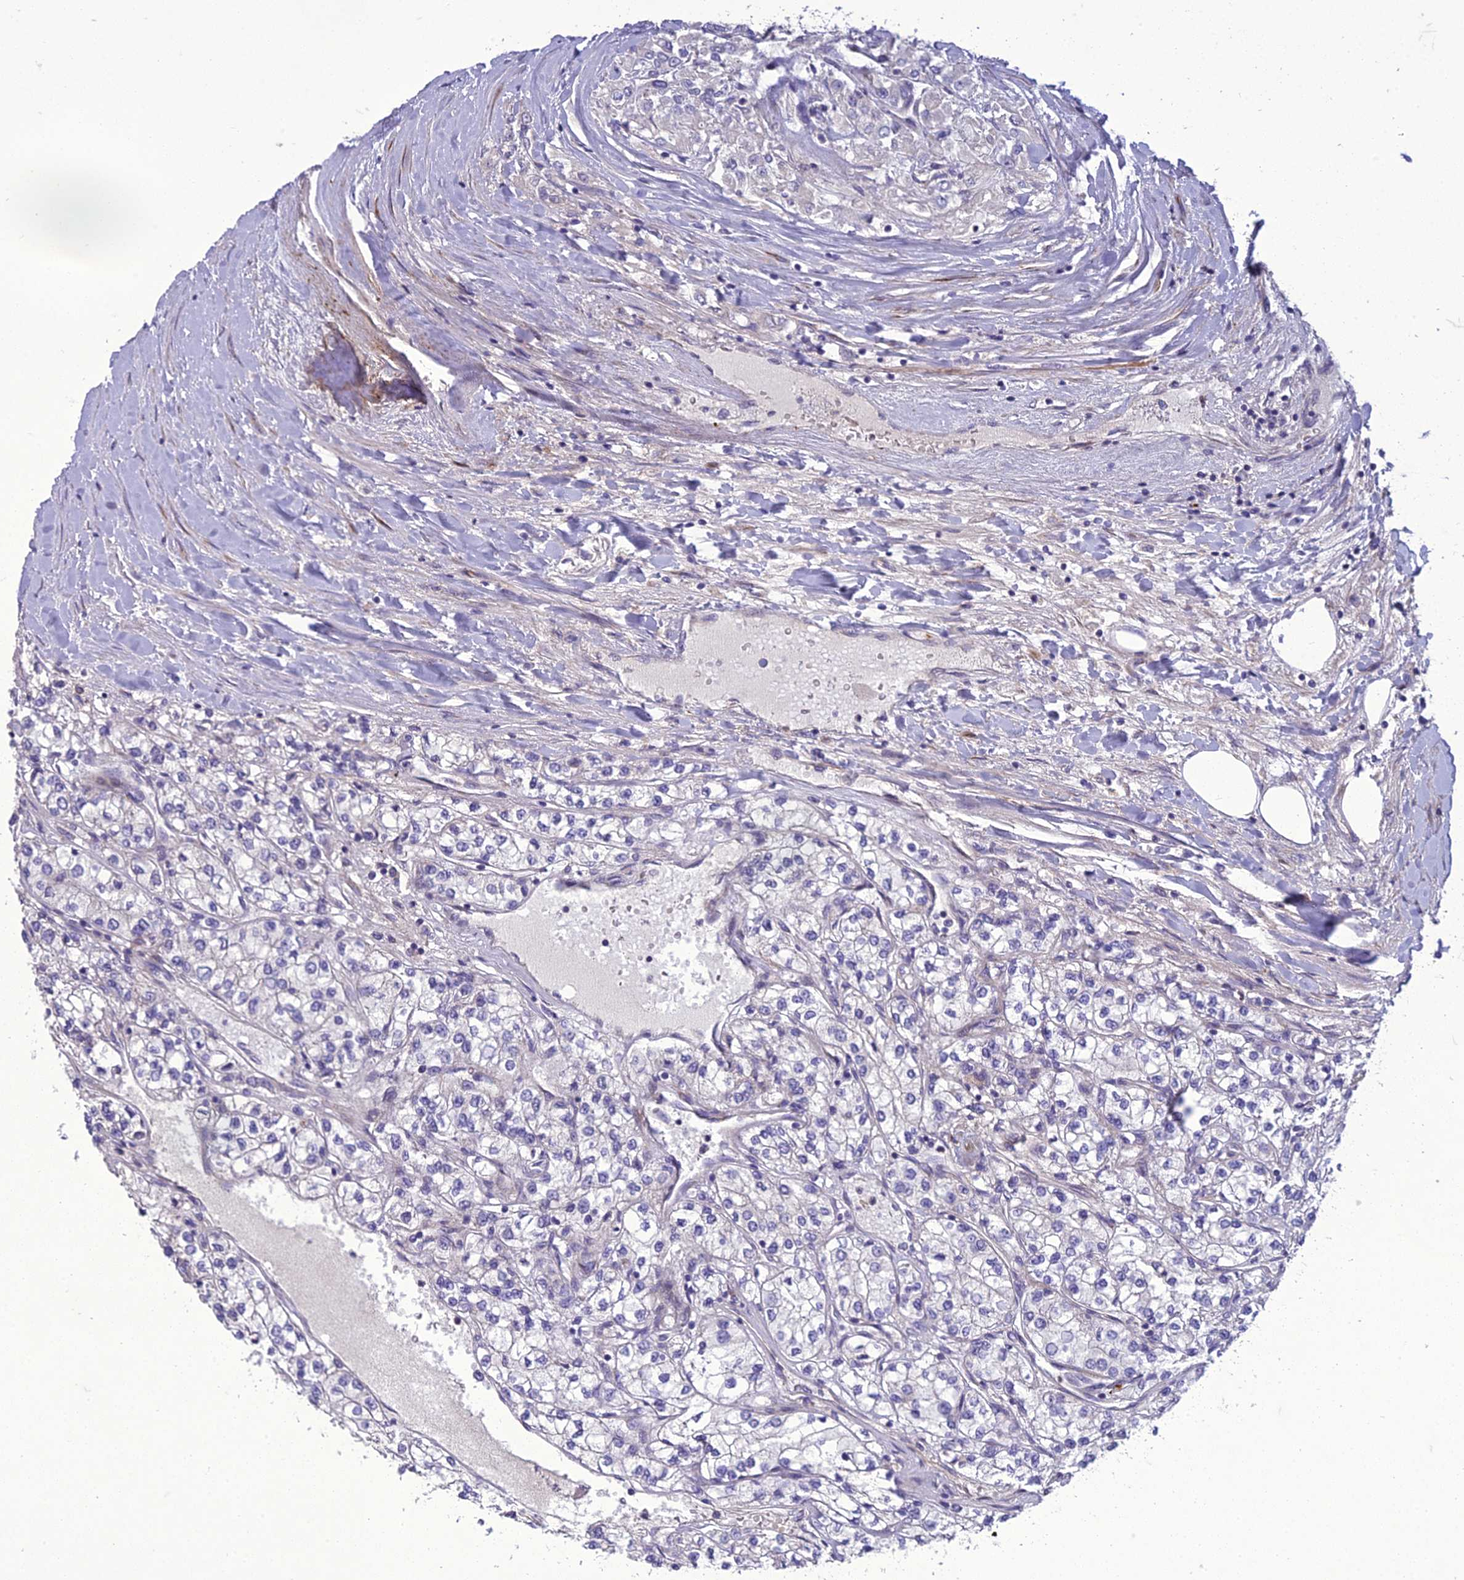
{"staining": {"intensity": "negative", "quantity": "none", "location": "none"}, "tissue": "renal cancer", "cell_type": "Tumor cells", "image_type": "cancer", "snomed": [{"axis": "morphology", "description": "Adenocarcinoma, NOS"}, {"axis": "topography", "description": "Kidney"}], "caption": "Human renal cancer (adenocarcinoma) stained for a protein using immunohistochemistry displays no staining in tumor cells.", "gene": "ADIPOR2", "patient": {"sex": "male", "age": 80}}